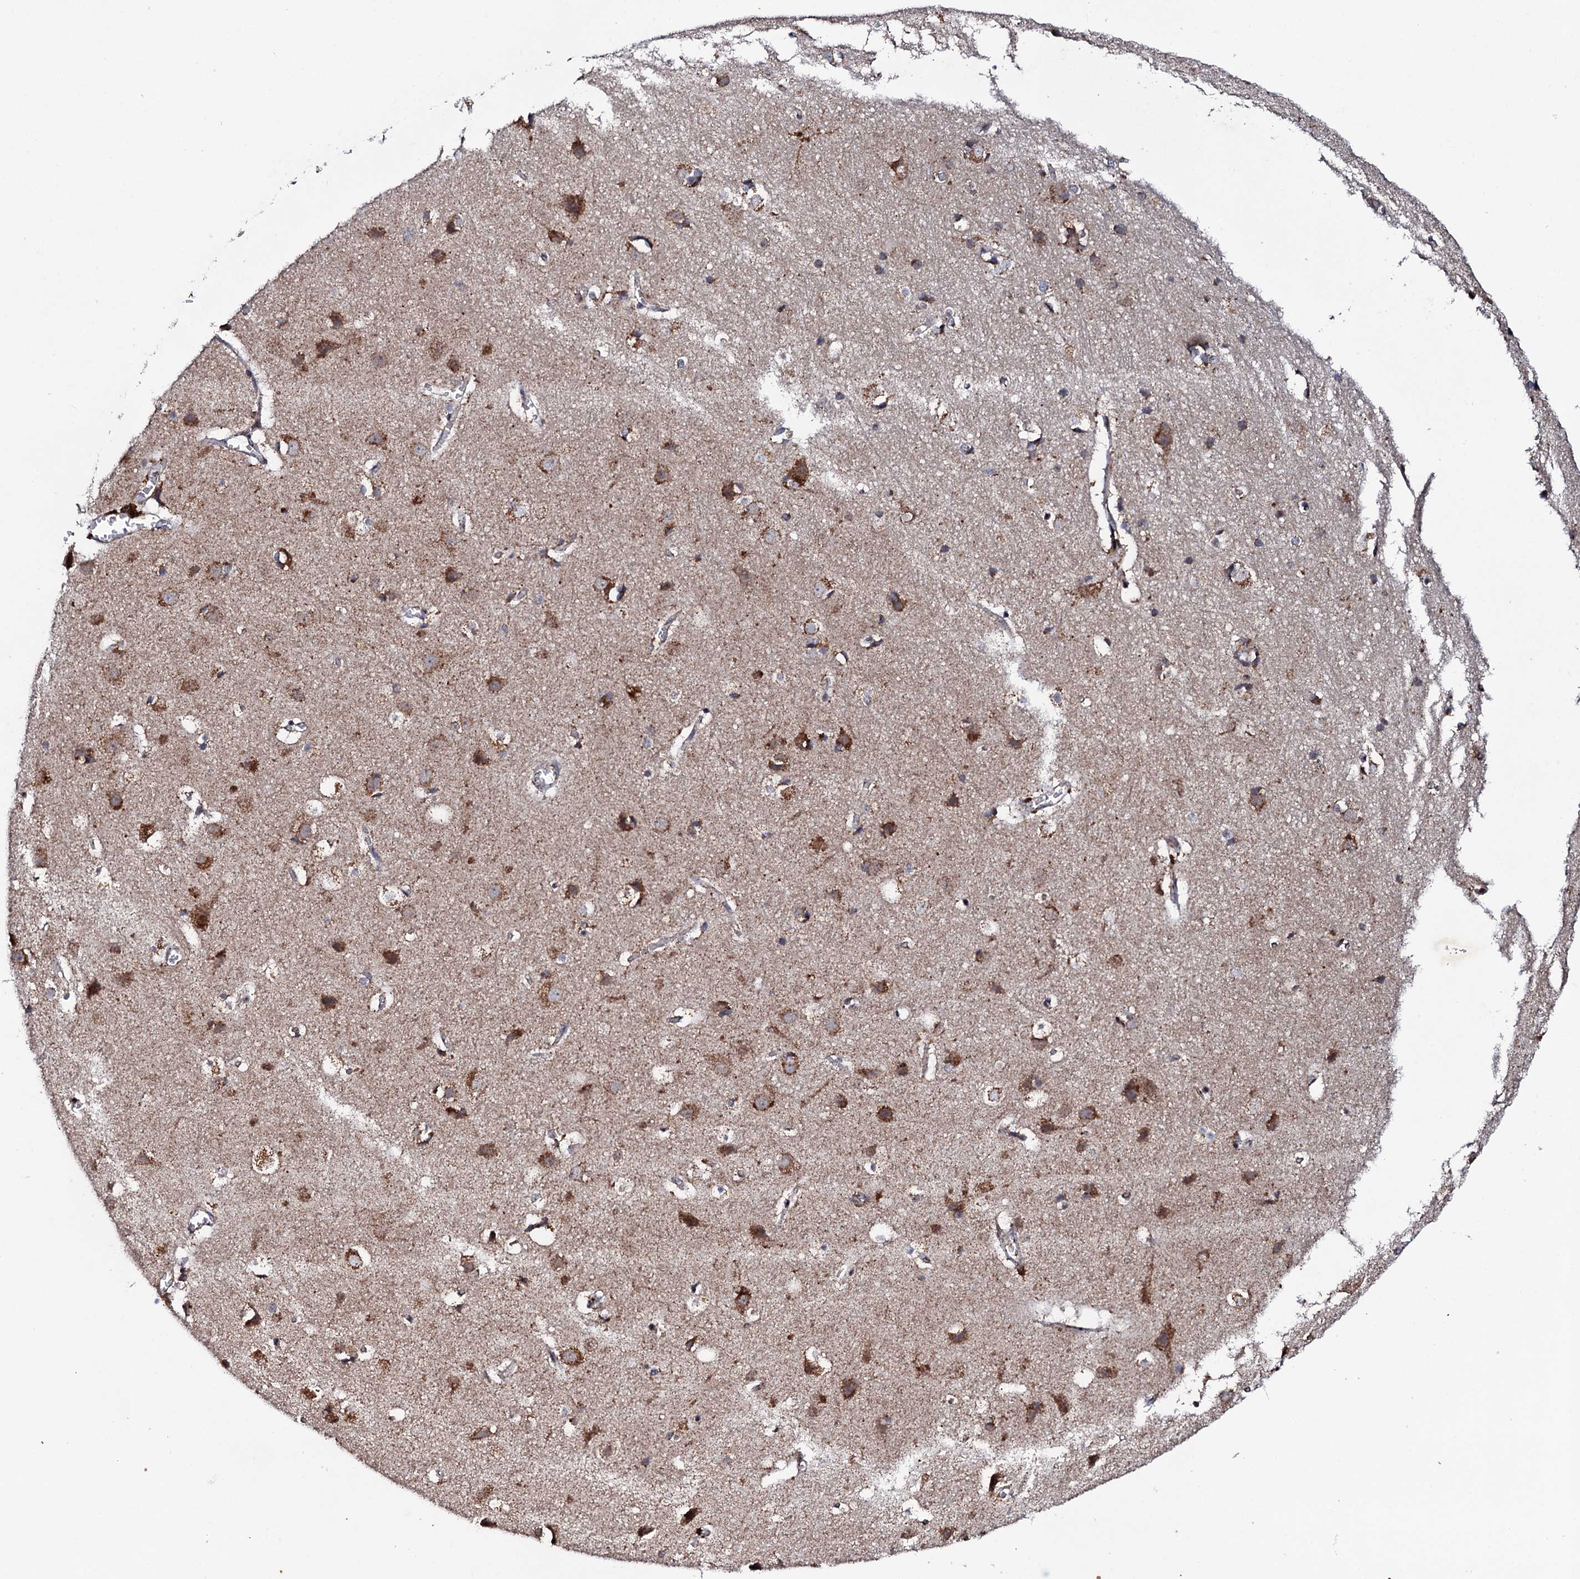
{"staining": {"intensity": "weak", "quantity": "25%-75%", "location": "cytoplasmic/membranous"}, "tissue": "cerebral cortex", "cell_type": "Endothelial cells", "image_type": "normal", "snomed": [{"axis": "morphology", "description": "Normal tissue, NOS"}, {"axis": "topography", "description": "Cerebral cortex"}], "caption": "Protein expression analysis of benign cerebral cortex exhibits weak cytoplasmic/membranous expression in about 25%-75% of endothelial cells. The staining was performed using DAB (3,3'-diaminobenzidine), with brown indicating positive protein expression. Nuclei are stained blue with hematoxylin.", "gene": "MTIF3", "patient": {"sex": "male", "age": 54}}